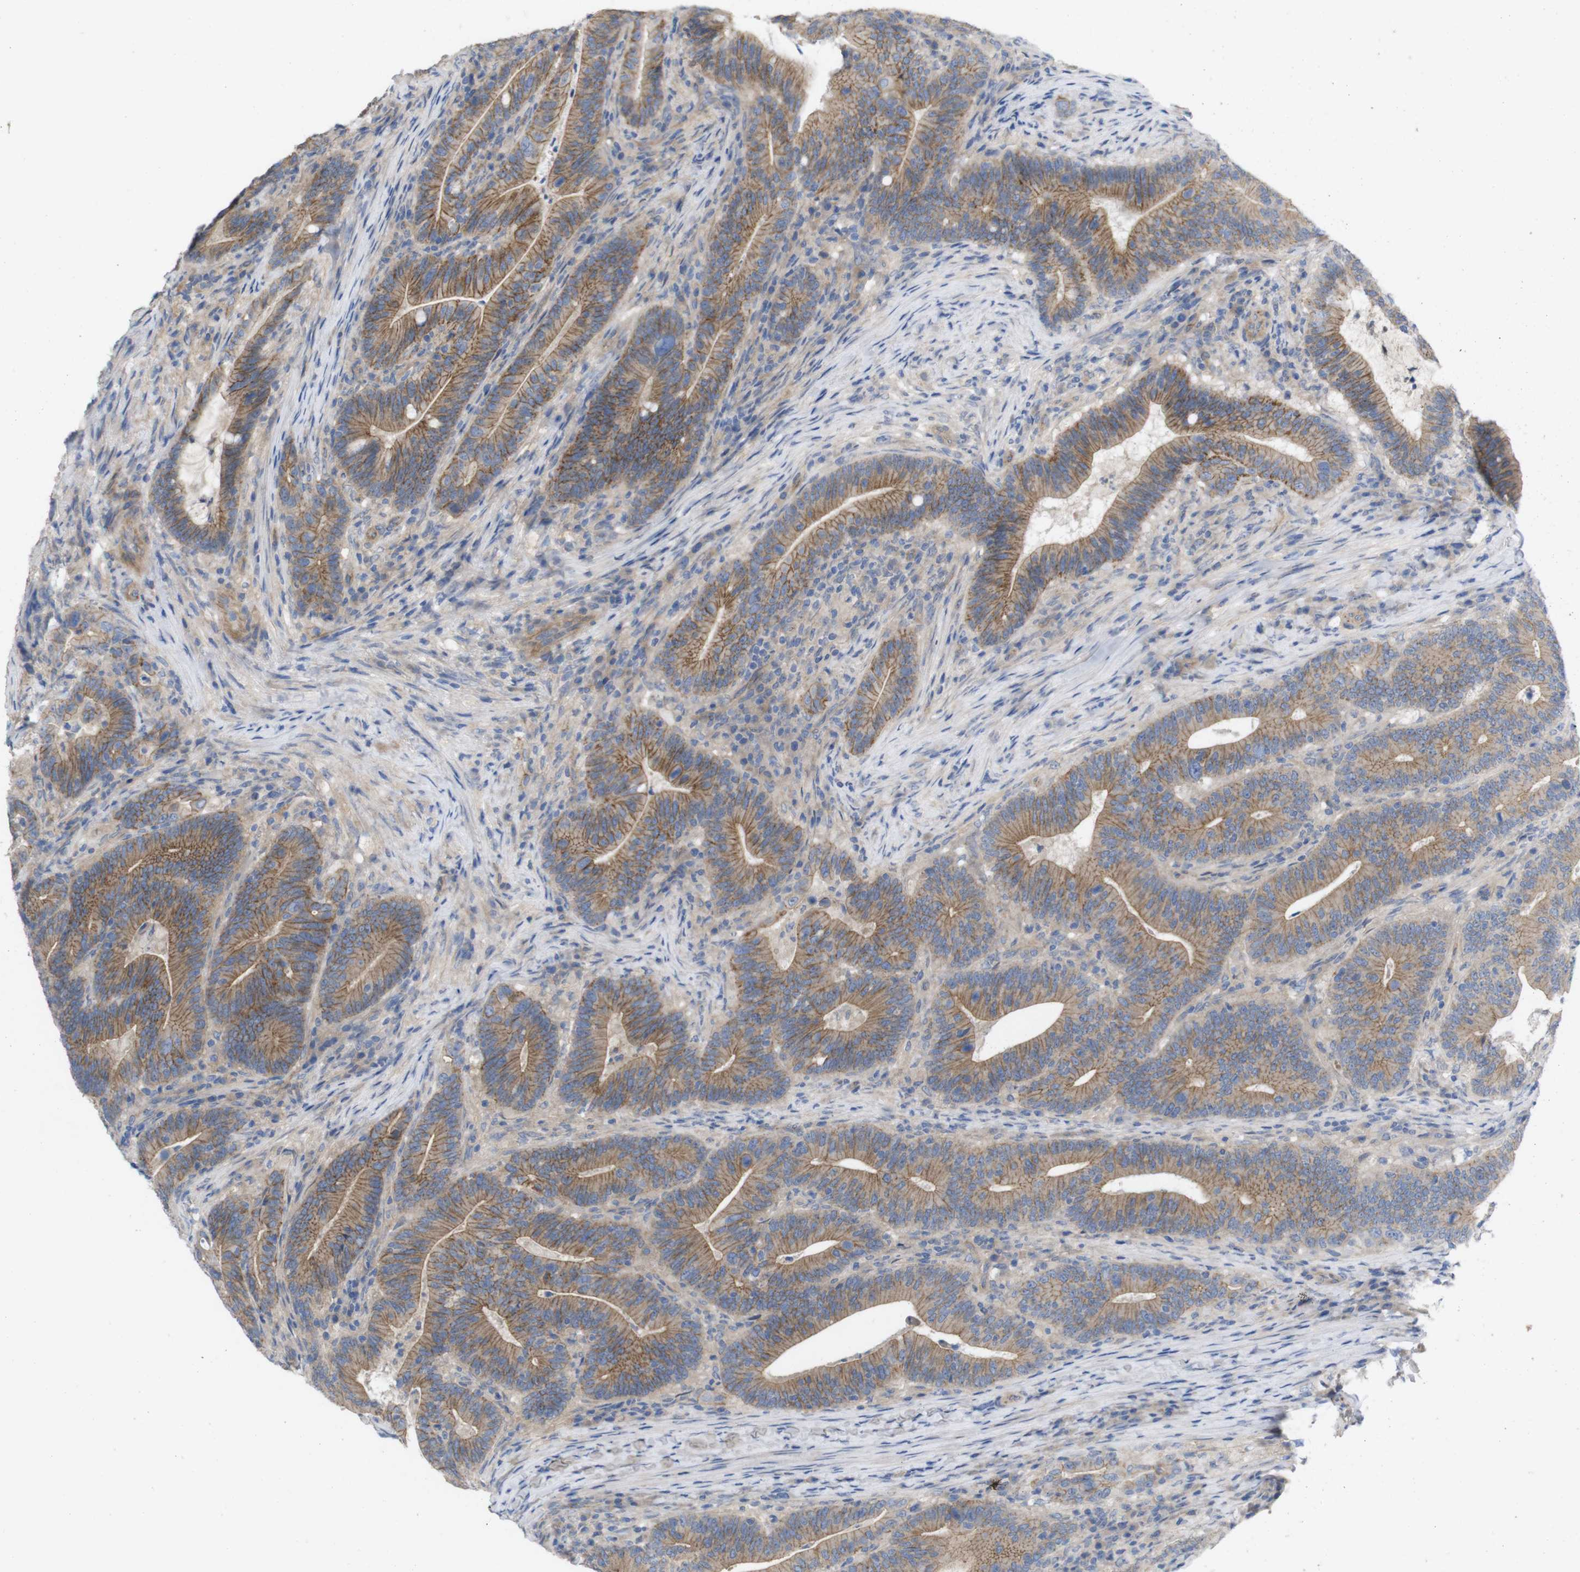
{"staining": {"intensity": "moderate", "quantity": ">75%", "location": "cytoplasmic/membranous"}, "tissue": "colorectal cancer", "cell_type": "Tumor cells", "image_type": "cancer", "snomed": [{"axis": "morphology", "description": "Normal tissue, NOS"}, {"axis": "morphology", "description": "Adenocarcinoma, NOS"}, {"axis": "topography", "description": "Colon"}], "caption": "A histopathology image of colorectal cancer (adenocarcinoma) stained for a protein reveals moderate cytoplasmic/membranous brown staining in tumor cells.", "gene": "KIDINS220", "patient": {"sex": "female", "age": 66}}